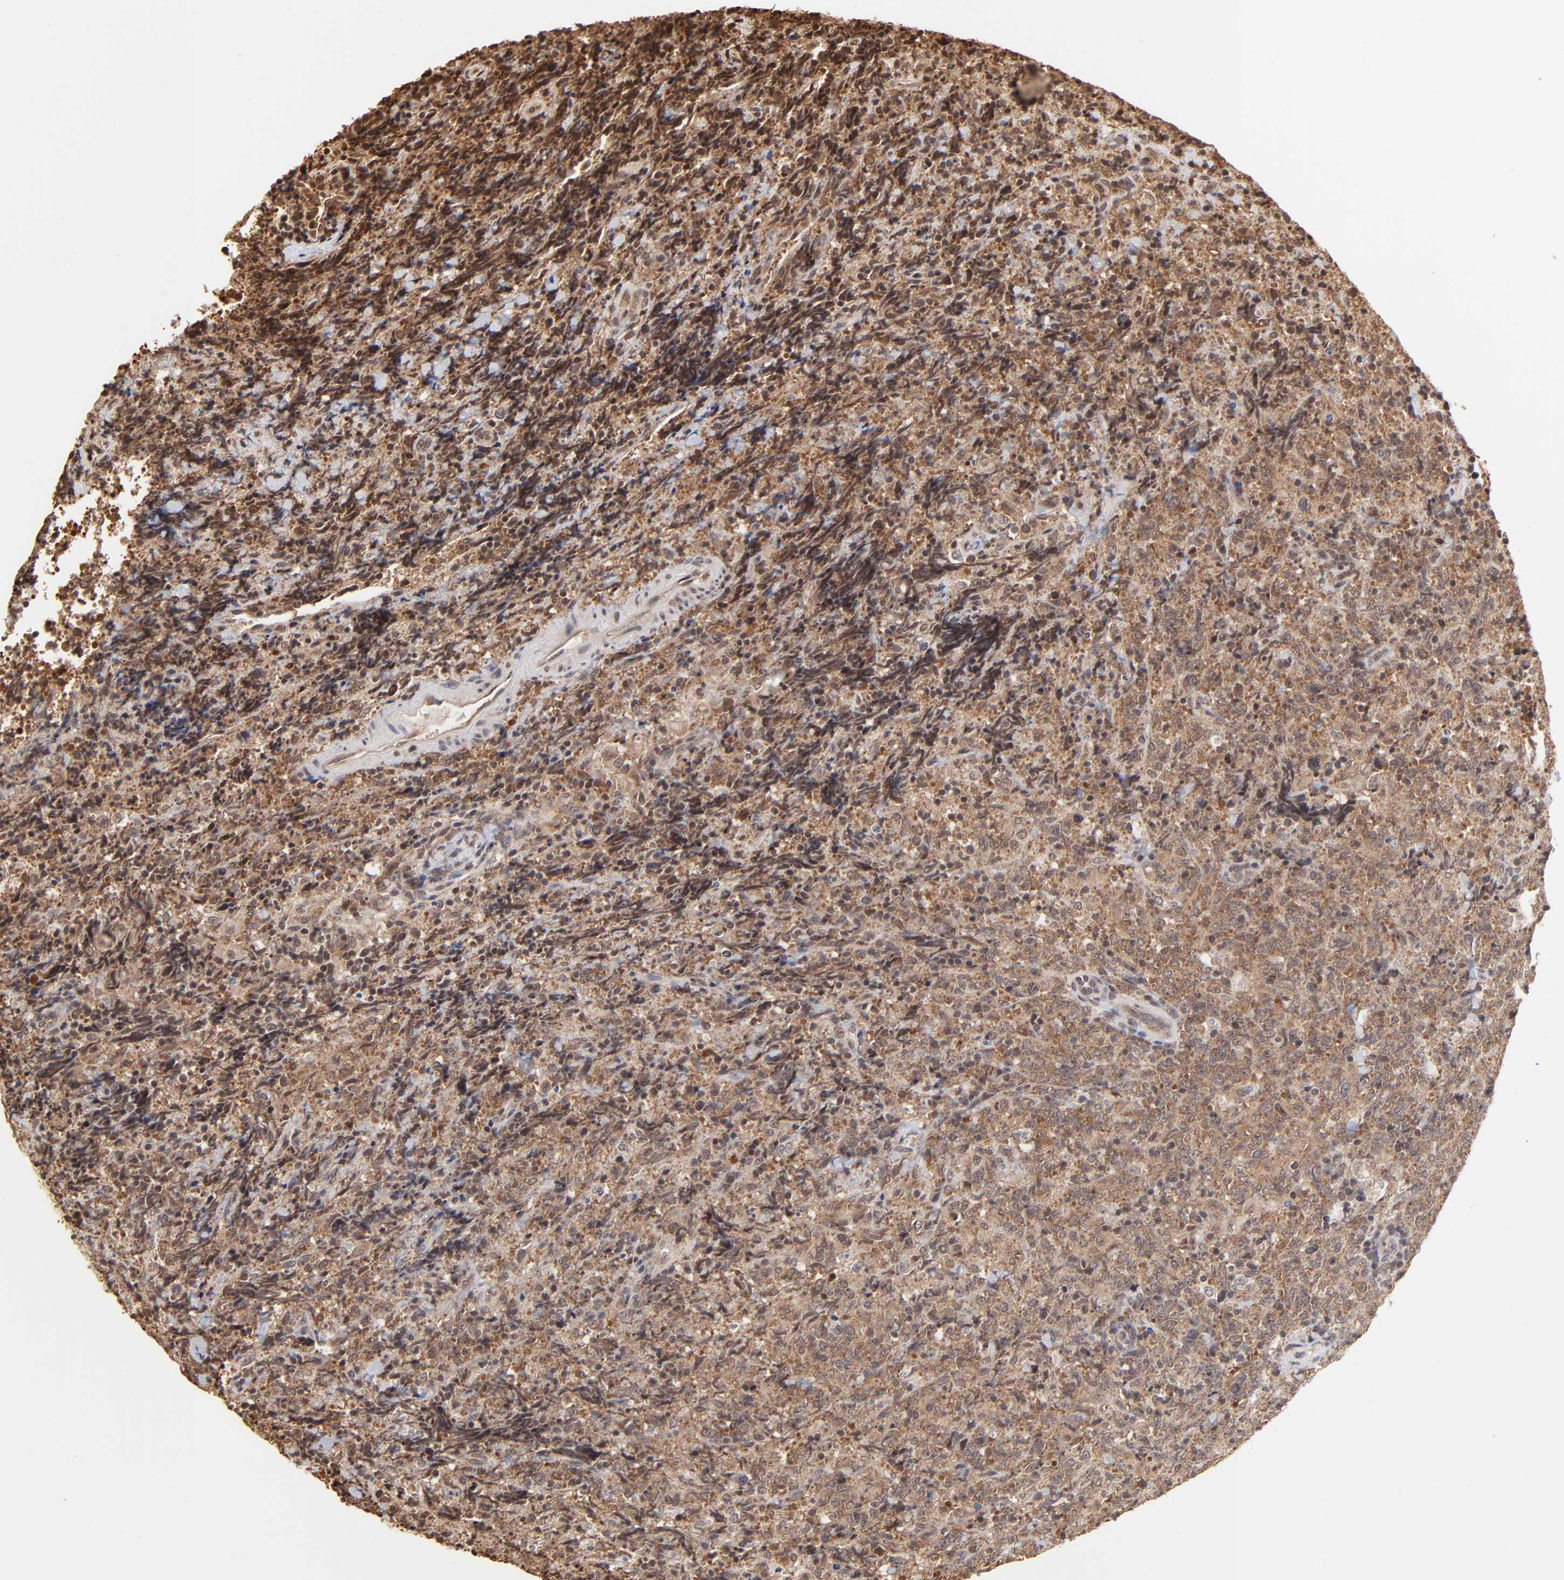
{"staining": {"intensity": "moderate", "quantity": ">75%", "location": "cytoplasmic/membranous"}, "tissue": "lymphoma", "cell_type": "Tumor cells", "image_type": "cancer", "snomed": [{"axis": "morphology", "description": "Malignant lymphoma, non-Hodgkin's type, High grade"}, {"axis": "topography", "description": "Tonsil"}], "caption": "Lymphoma stained with immunohistochemistry demonstrates moderate cytoplasmic/membranous staining in approximately >75% of tumor cells. Nuclei are stained in blue.", "gene": "BRPF1", "patient": {"sex": "female", "age": 36}}